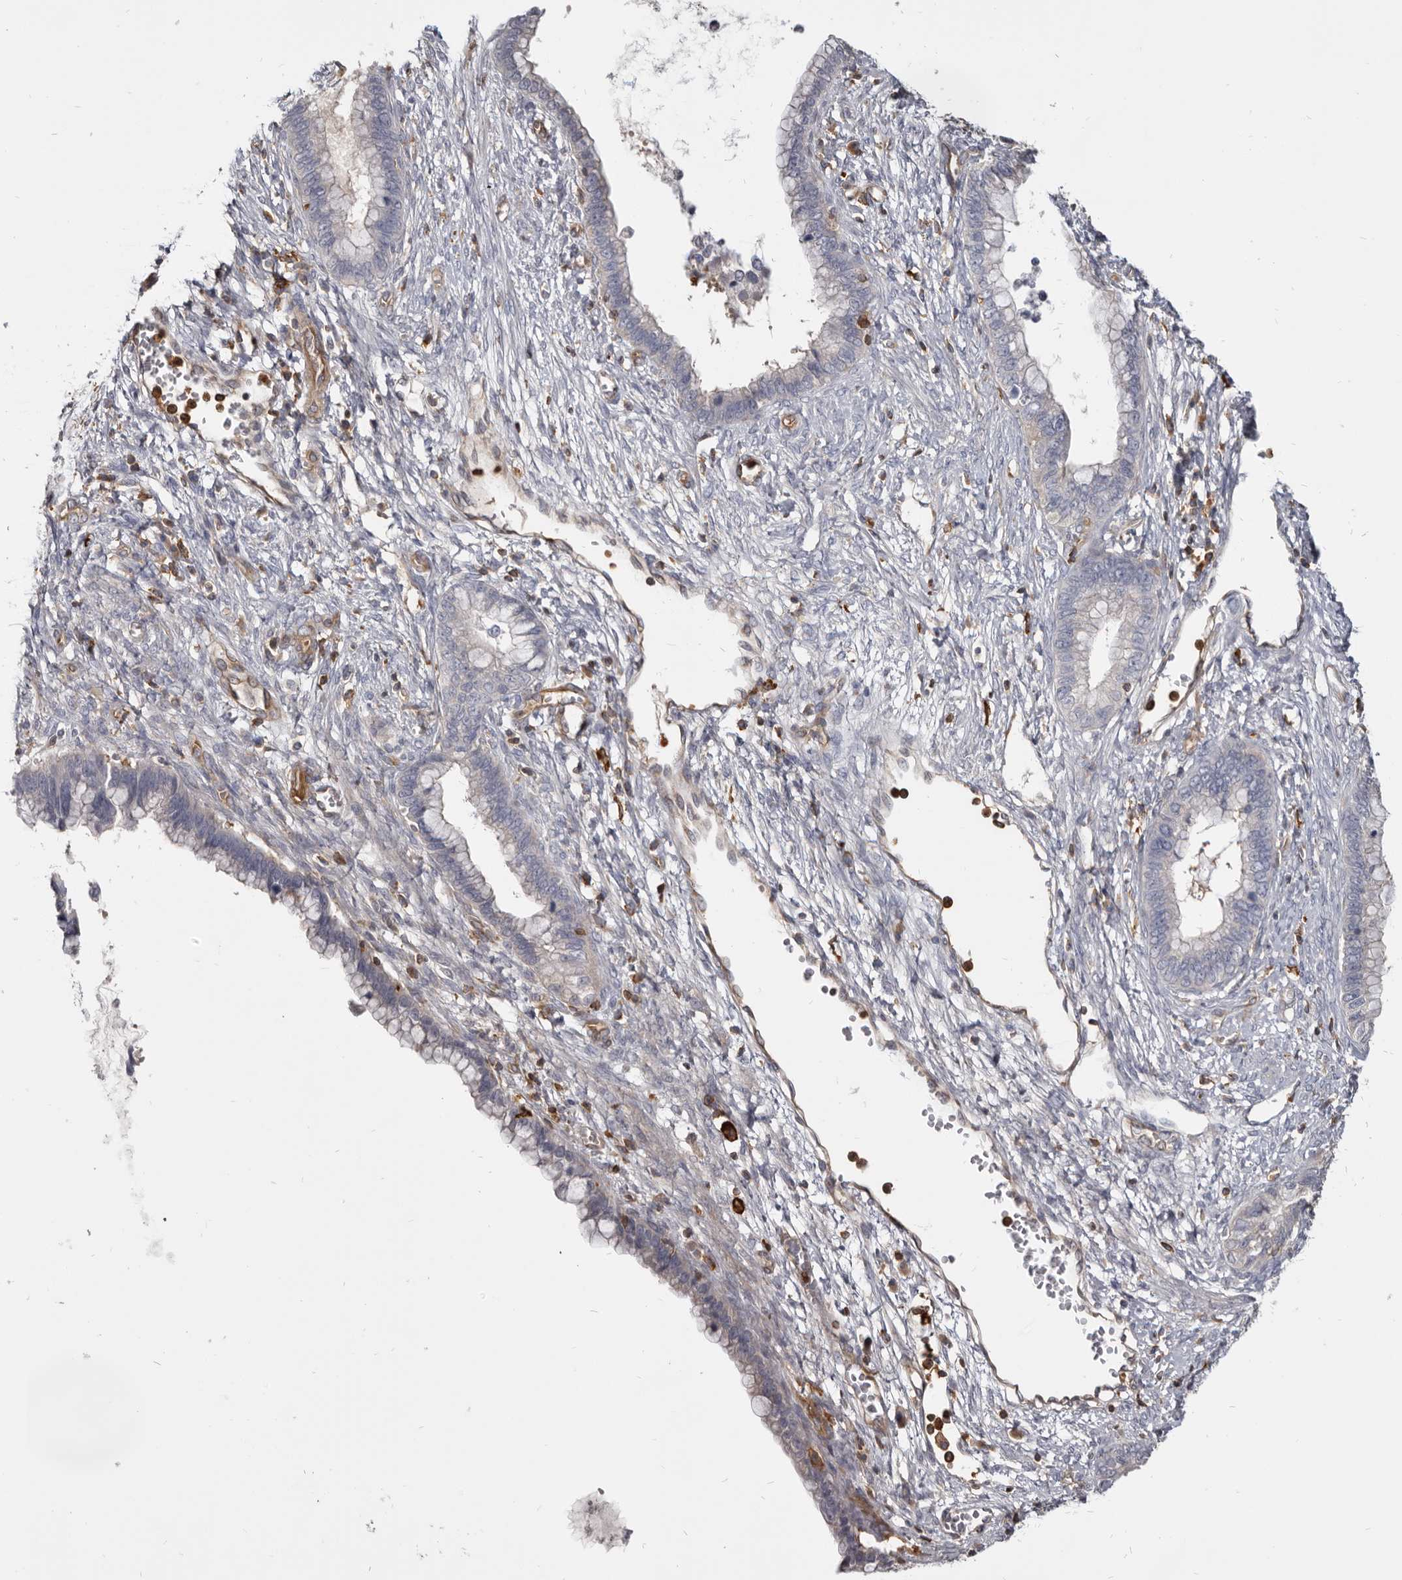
{"staining": {"intensity": "negative", "quantity": "none", "location": "none"}, "tissue": "cervical cancer", "cell_type": "Tumor cells", "image_type": "cancer", "snomed": [{"axis": "morphology", "description": "Adenocarcinoma, NOS"}, {"axis": "topography", "description": "Cervix"}], "caption": "This is a image of immunohistochemistry staining of cervical cancer, which shows no staining in tumor cells.", "gene": "CBL", "patient": {"sex": "female", "age": 44}}